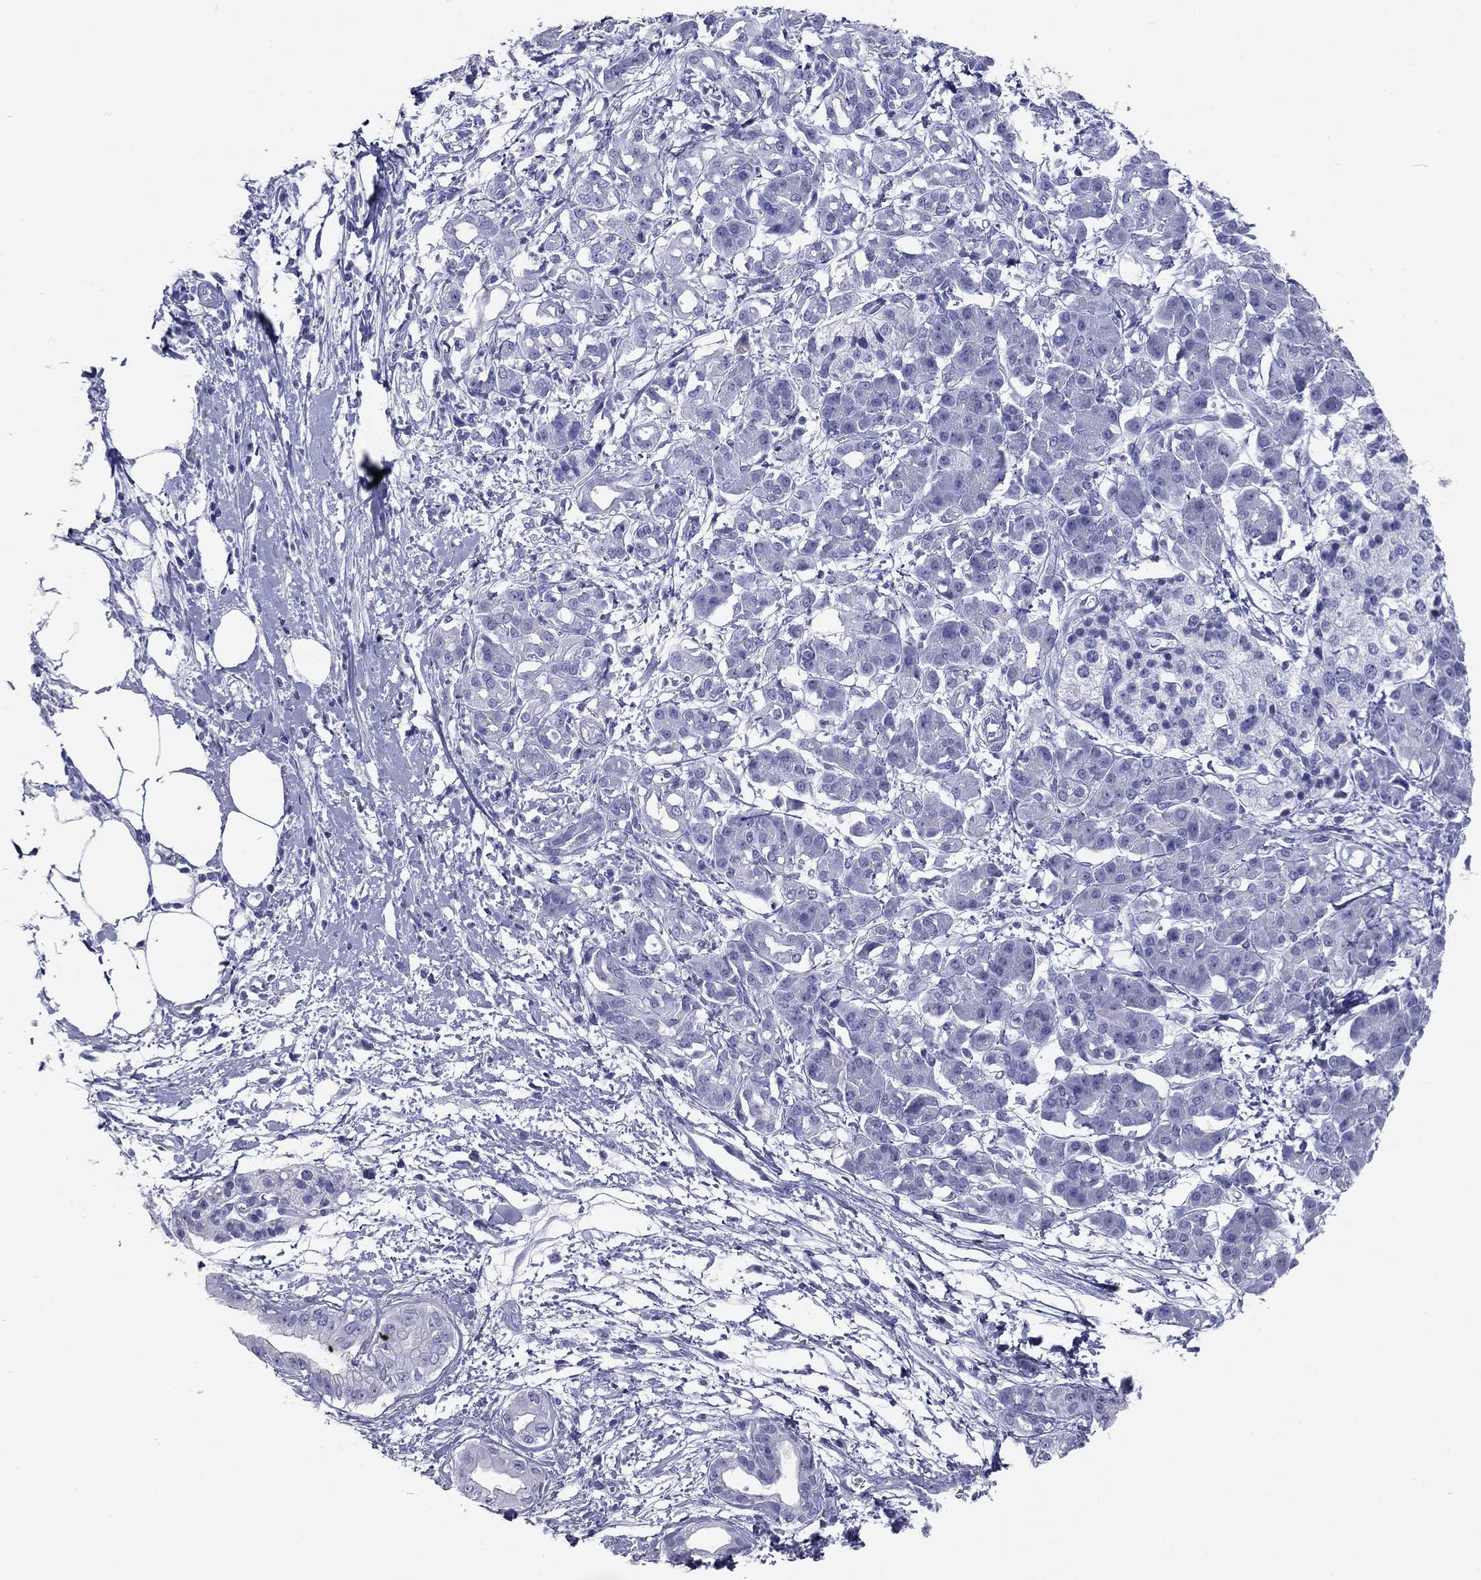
{"staining": {"intensity": "negative", "quantity": "none", "location": "none"}, "tissue": "pancreatic cancer", "cell_type": "Tumor cells", "image_type": "cancer", "snomed": [{"axis": "morphology", "description": "Adenocarcinoma, NOS"}, {"axis": "topography", "description": "Pancreas"}], "caption": "Immunohistochemistry (IHC) micrograph of neoplastic tissue: pancreatic adenocarcinoma stained with DAB (3,3'-diaminobenzidine) reveals no significant protein staining in tumor cells.", "gene": "NPPA", "patient": {"sex": "male", "age": 72}}